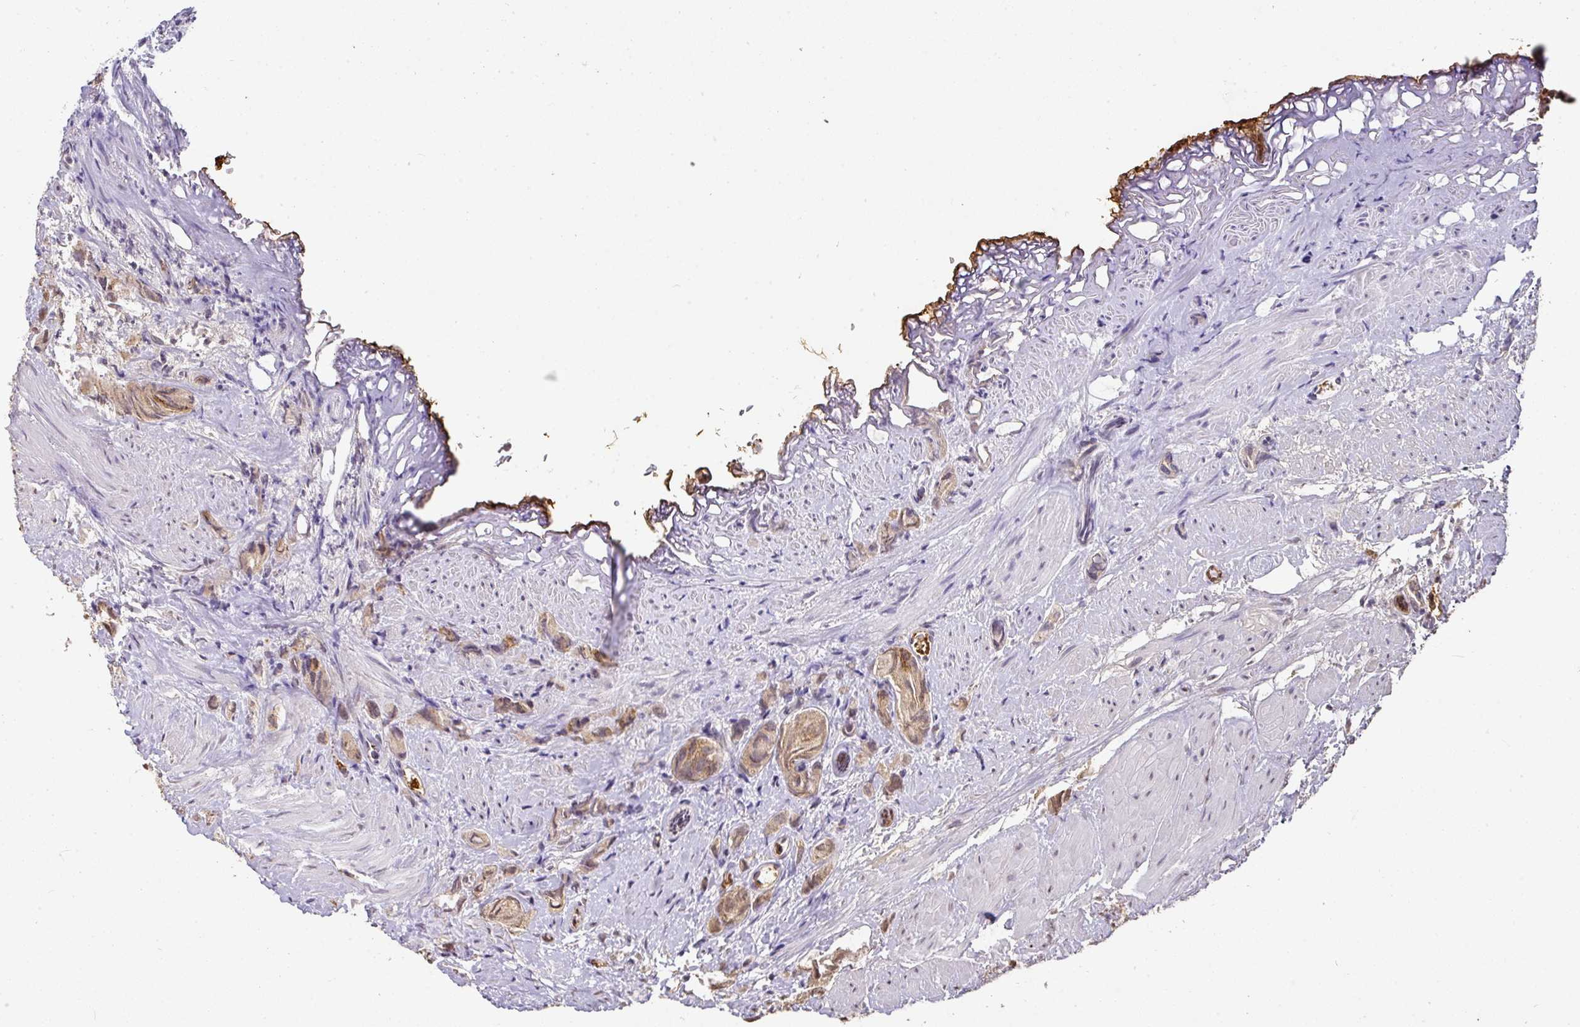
{"staining": {"intensity": "moderate", "quantity": ">75%", "location": "cytoplasmic/membranous,nuclear"}, "tissue": "prostate cancer", "cell_type": "Tumor cells", "image_type": "cancer", "snomed": [{"axis": "morphology", "description": "Adenocarcinoma, High grade"}, {"axis": "topography", "description": "Prostate"}], "caption": "This is a micrograph of IHC staining of prostate high-grade adenocarcinoma, which shows moderate expression in the cytoplasmic/membranous and nuclear of tumor cells.", "gene": "RANBP9", "patient": {"sex": "male", "age": 82}}